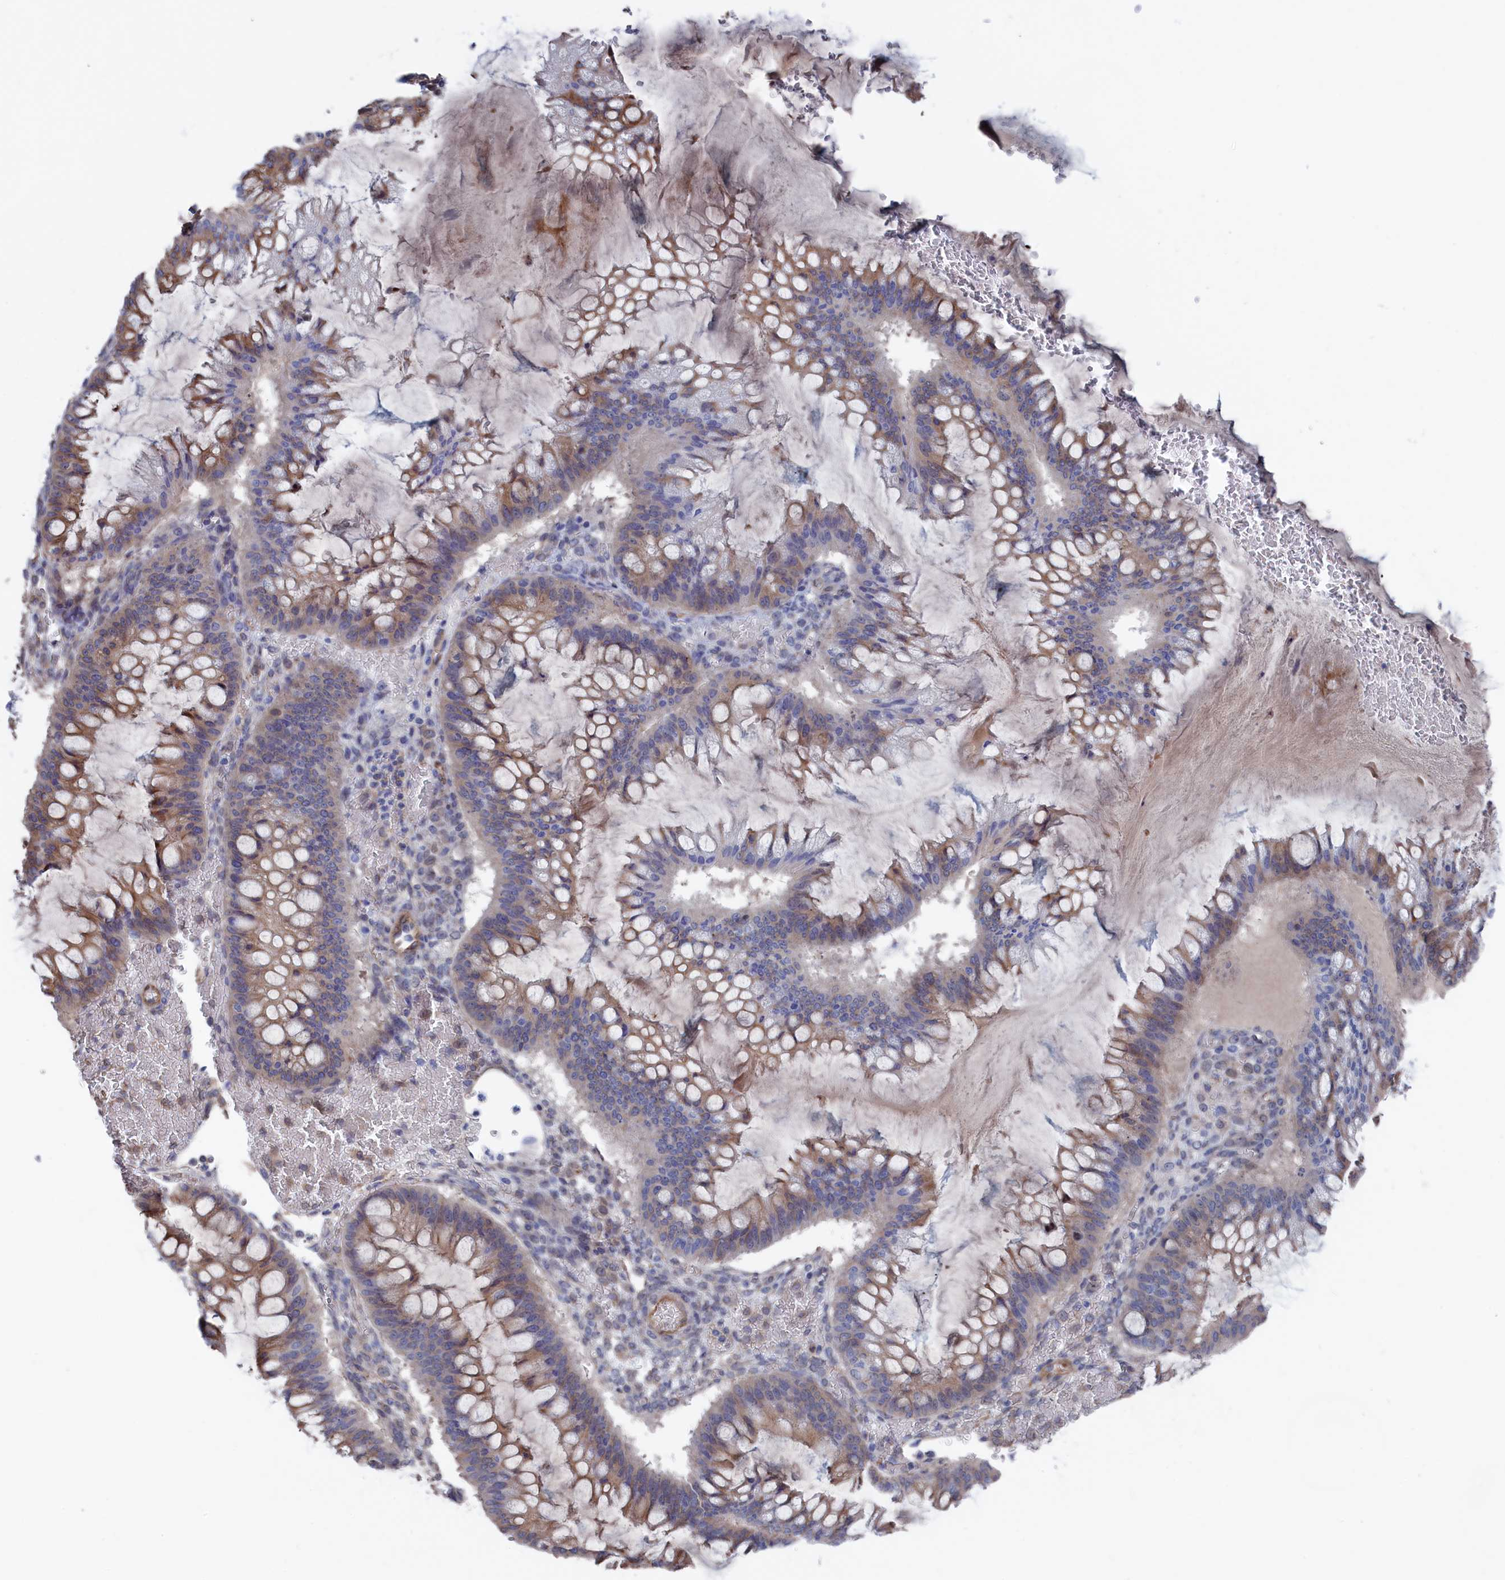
{"staining": {"intensity": "weak", "quantity": "25%-75%", "location": "cytoplasmic/membranous"}, "tissue": "ovarian cancer", "cell_type": "Tumor cells", "image_type": "cancer", "snomed": [{"axis": "morphology", "description": "Cystadenocarcinoma, mucinous, NOS"}, {"axis": "topography", "description": "Ovary"}], "caption": "Ovarian cancer tissue displays weak cytoplasmic/membranous expression in about 25%-75% of tumor cells, visualized by immunohistochemistry.", "gene": "NUTF2", "patient": {"sex": "female", "age": 73}}